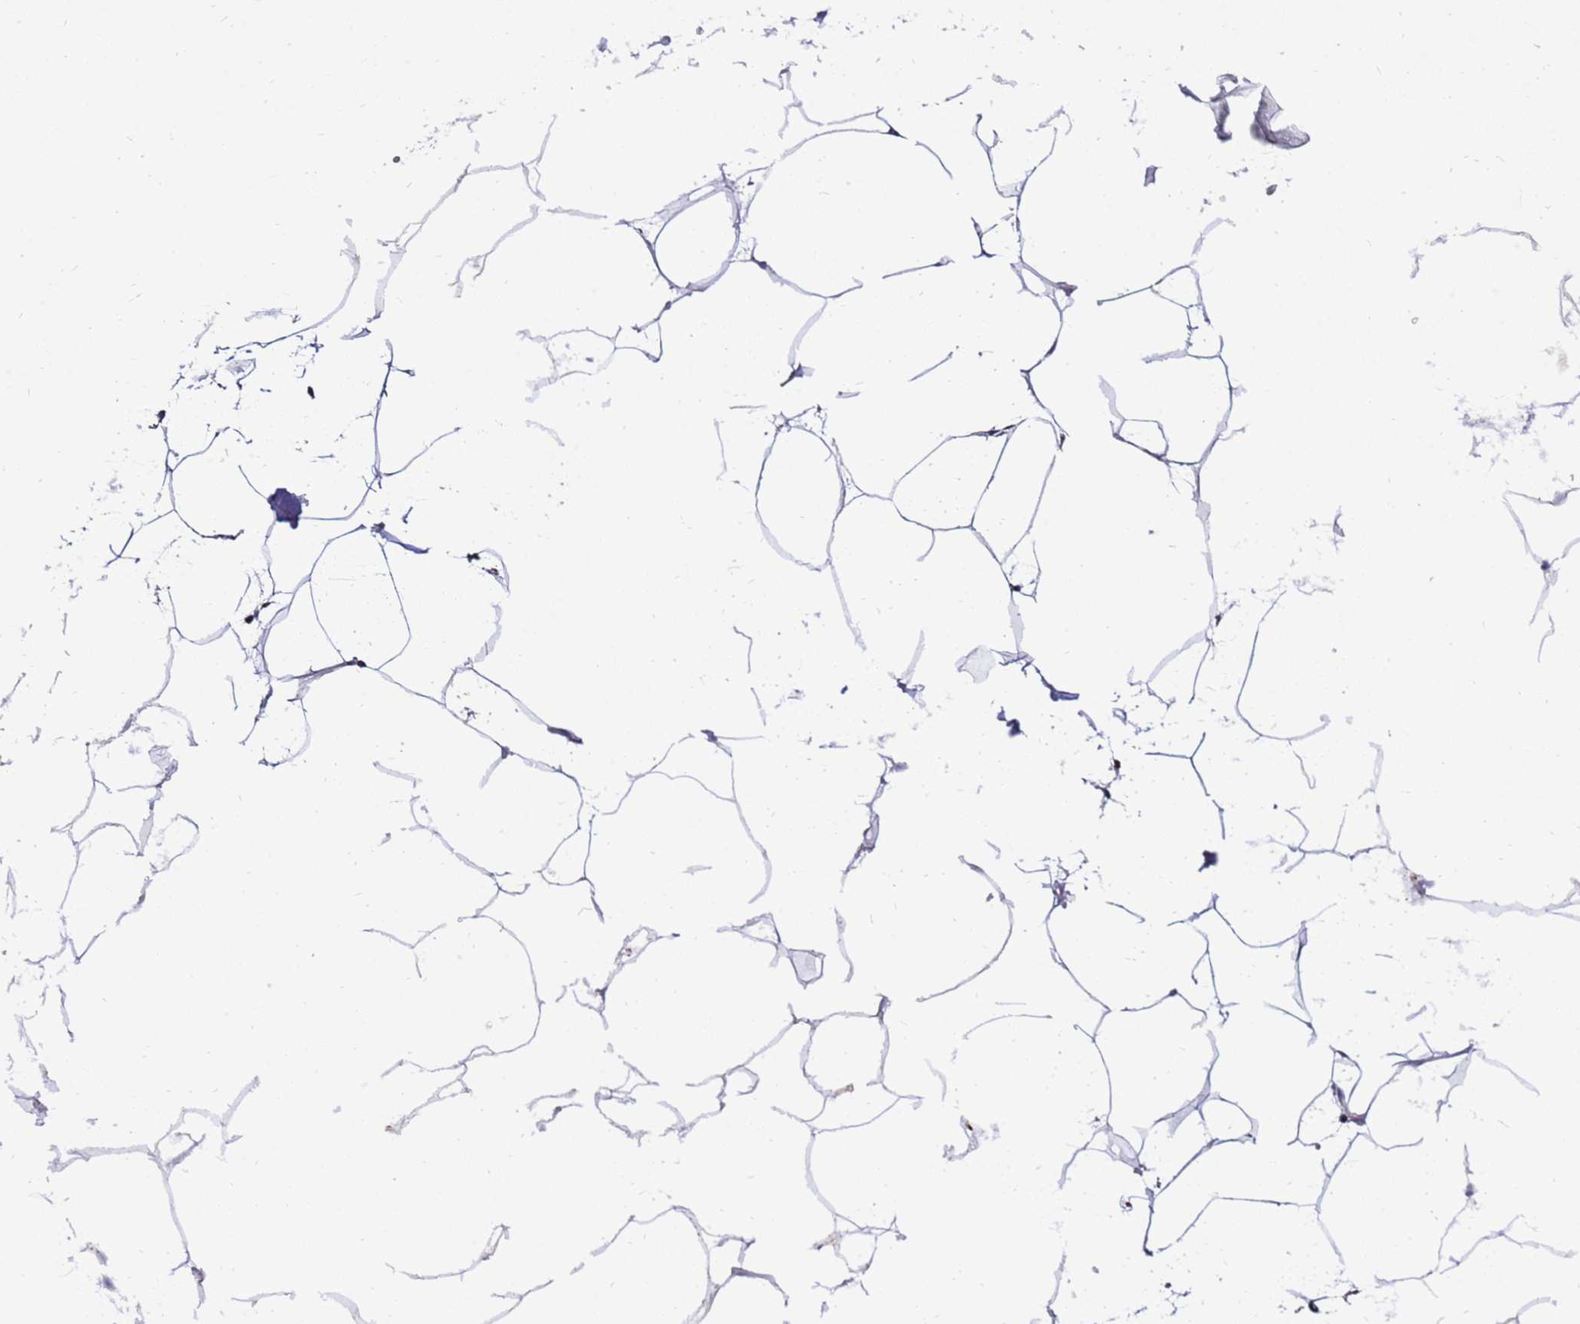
{"staining": {"intensity": "negative", "quantity": "none", "location": "none"}, "tissue": "adipose tissue", "cell_type": "Adipocytes", "image_type": "normal", "snomed": [{"axis": "morphology", "description": "Normal tissue, NOS"}, {"axis": "topography", "description": "Adipose tissue"}], "caption": "DAB immunohistochemical staining of normal adipose tissue reveals no significant expression in adipocytes.", "gene": "IGF1R", "patient": {"sex": "female", "age": 37}}